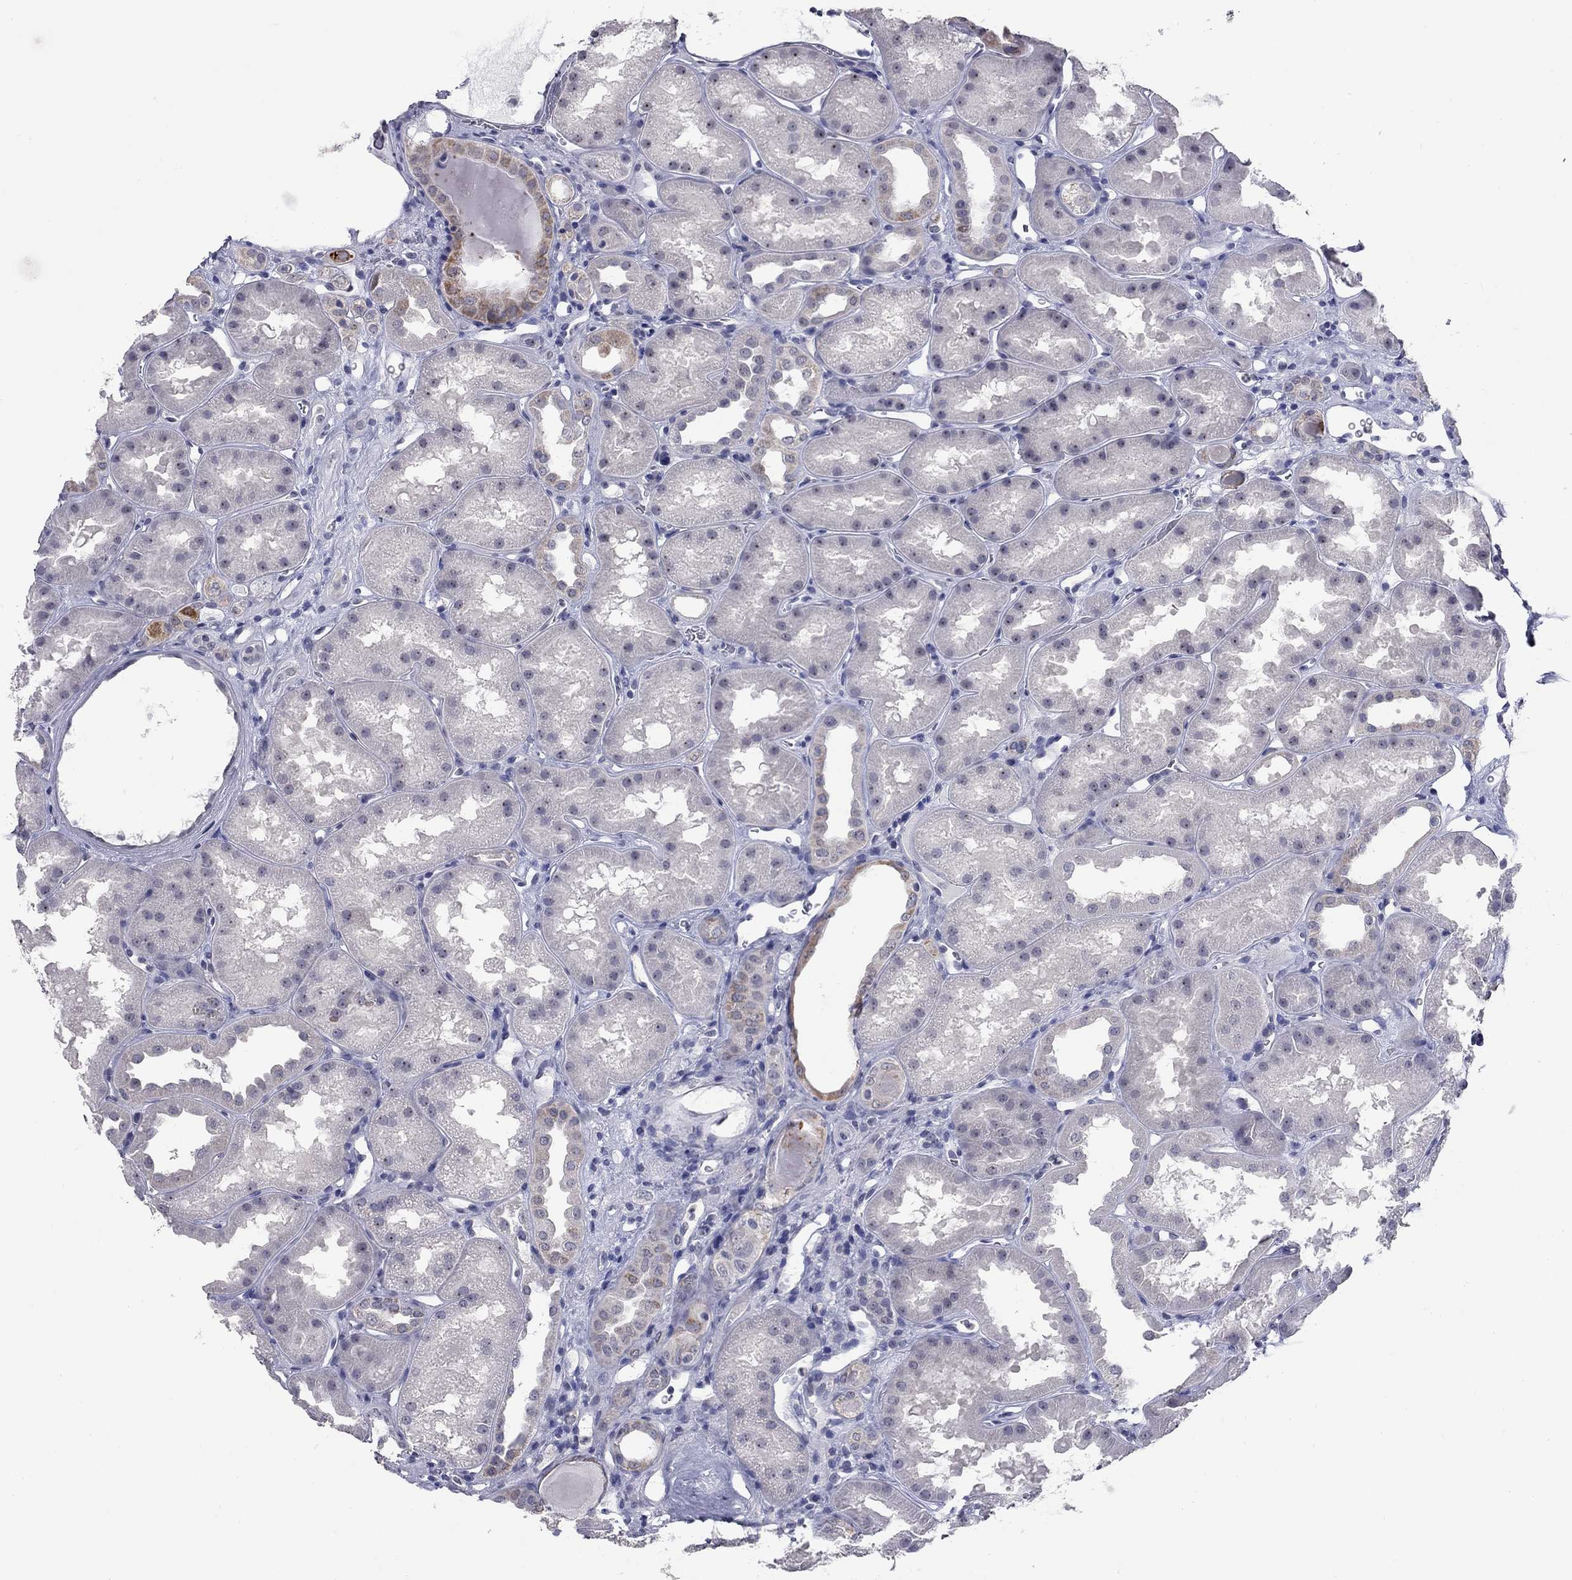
{"staining": {"intensity": "negative", "quantity": "none", "location": "none"}, "tissue": "kidney", "cell_type": "Cells in glomeruli", "image_type": "normal", "snomed": [{"axis": "morphology", "description": "Normal tissue, NOS"}, {"axis": "topography", "description": "Kidney"}], "caption": "Protein analysis of benign kidney displays no significant positivity in cells in glomeruli.", "gene": "SHOC2", "patient": {"sex": "male", "age": 61}}